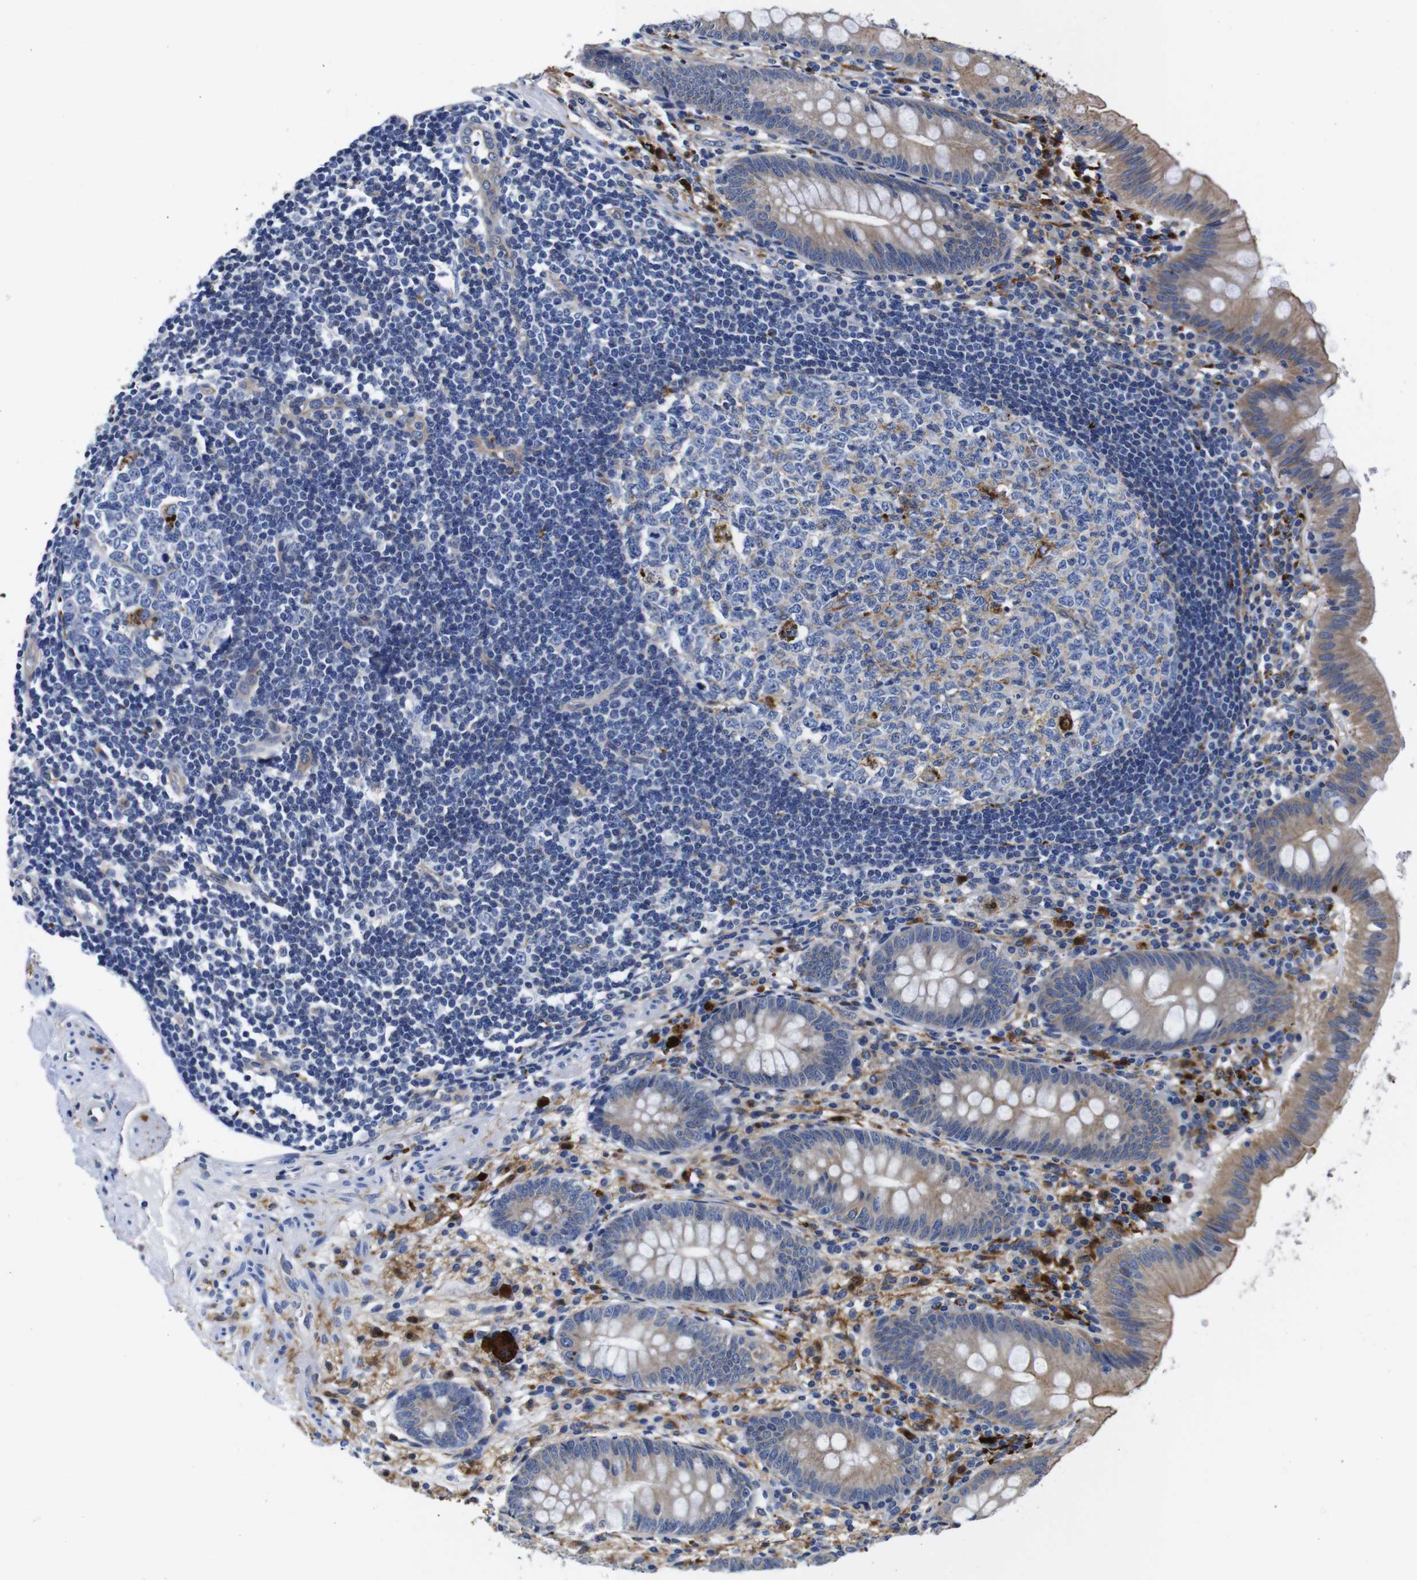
{"staining": {"intensity": "weak", "quantity": "25%-75%", "location": "cytoplasmic/membranous"}, "tissue": "appendix", "cell_type": "Glandular cells", "image_type": "normal", "snomed": [{"axis": "morphology", "description": "Normal tissue, NOS"}, {"axis": "topography", "description": "Appendix"}], "caption": "Approximately 25%-75% of glandular cells in benign human appendix exhibit weak cytoplasmic/membranous protein staining as visualized by brown immunohistochemical staining.", "gene": "GIMAP2", "patient": {"sex": "male", "age": 56}}